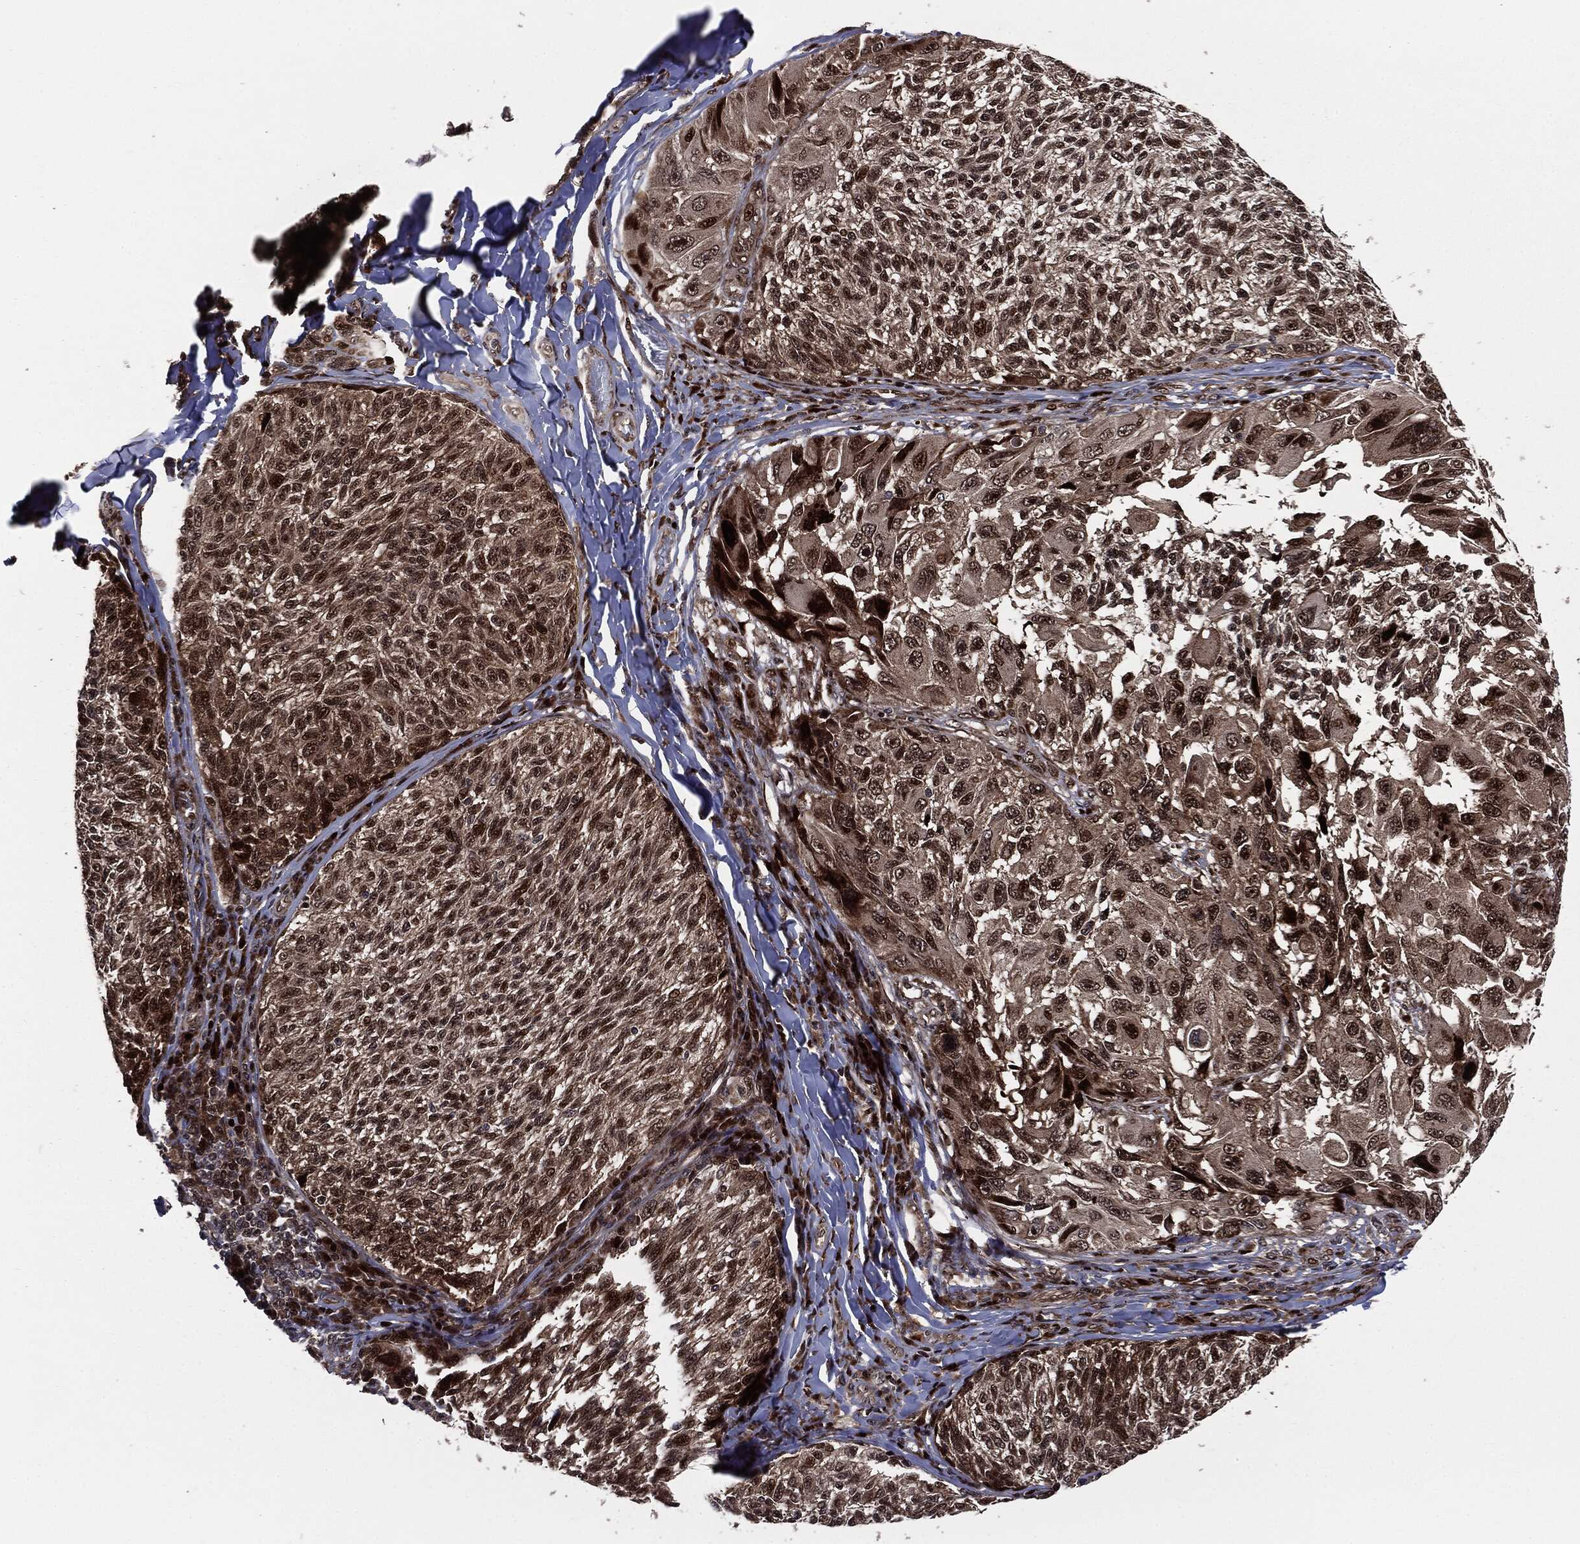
{"staining": {"intensity": "strong", "quantity": "25%-75%", "location": "nuclear"}, "tissue": "melanoma", "cell_type": "Tumor cells", "image_type": "cancer", "snomed": [{"axis": "morphology", "description": "Malignant melanoma, NOS"}, {"axis": "topography", "description": "Skin"}], "caption": "IHC histopathology image of neoplastic tissue: malignant melanoma stained using immunohistochemistry (IHC) demonstrates high levels of strong protein expression localized specifically in the nuclear of tumor cells, appearing as a nuclear brown color.", "gene": "SMAD4", "patient": {"sex": "female", "age": 73}}